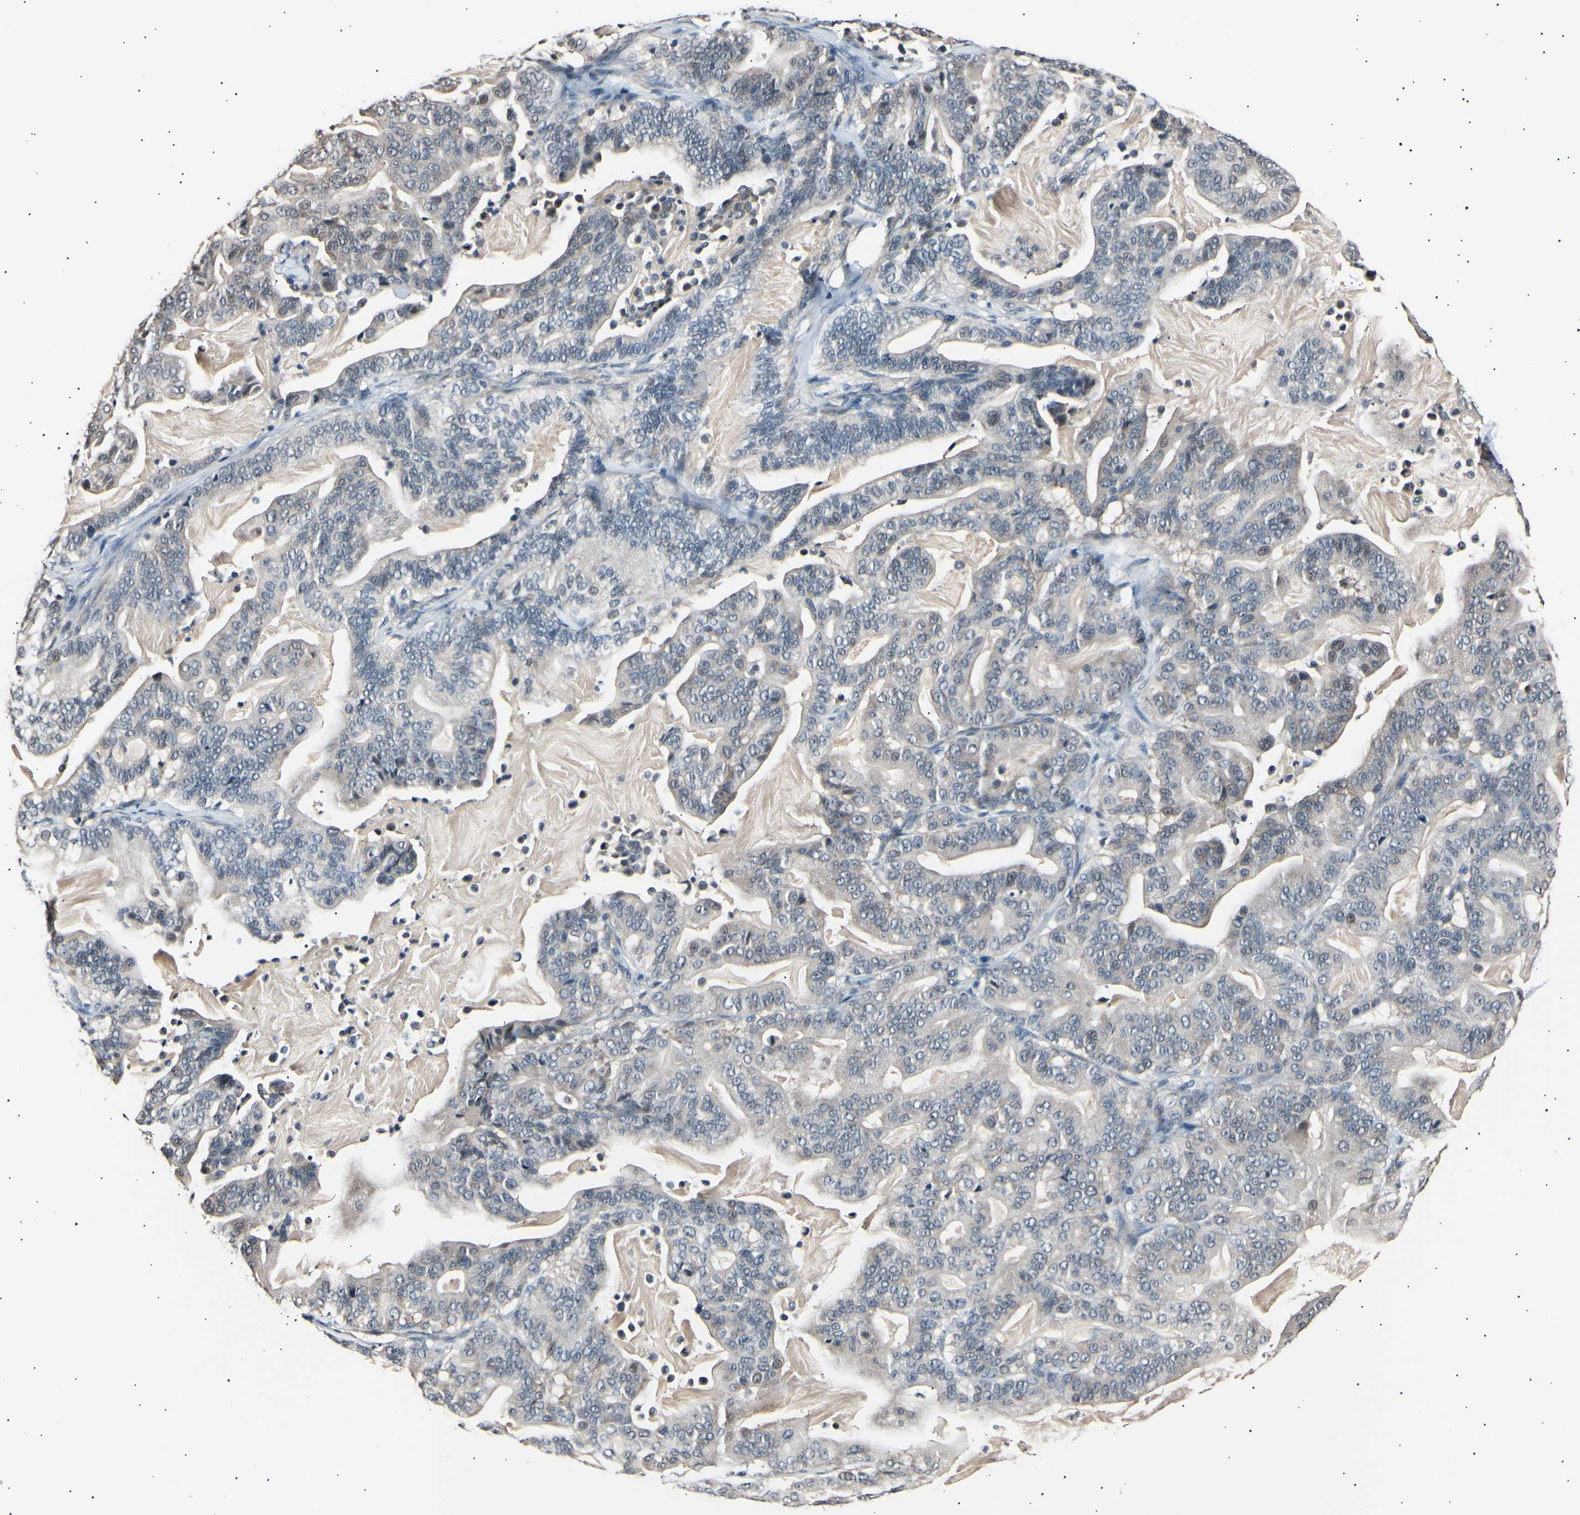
{"staining": {"intensity": "weak", "quantity": "<25%", "location": "cytoplasmic/membranous"}, "tissue": "pancreatic cancer", "cell_type": "Tumor cells", "image_type": "cancer", "snomed": [{"axis": "morphology", "description": "Adenocarcinoma, NOS"}, {"axis": "topography", "description": "Pancreas"}], "caption": "Tumor cells show no significant staining in pancreatic adenocarcinoma.", "gene": "AK1", "patient": {"sex": "male", "age": 63}}